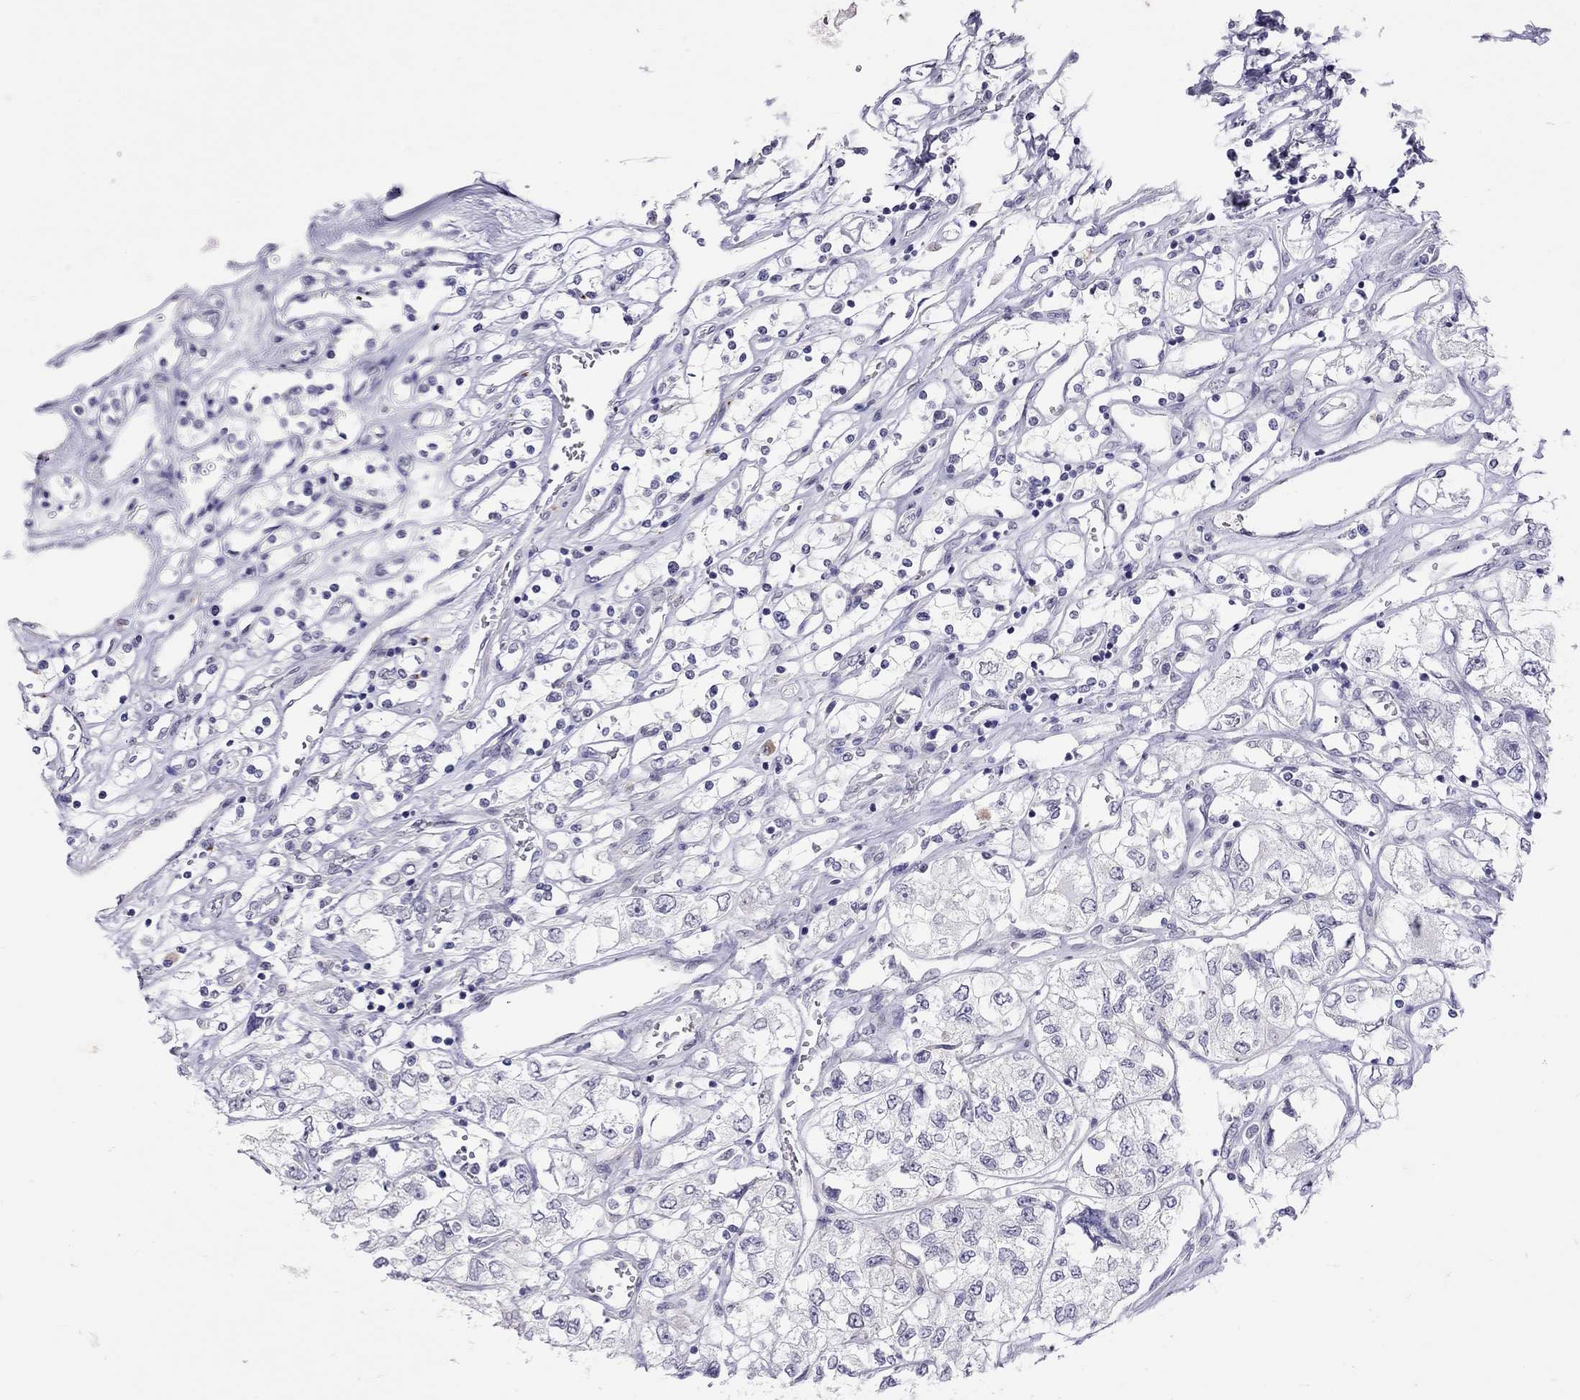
{"staining": {"intensity": "negative", "quantity": "none", "location": "none"}, "tissue": "renal cancer", "cell_type": "Tumor cells", "image_type": "cancer", "snomed": [{"axis": "morphology", "description": "Adenocarcinoma, NOS"}, {"axis": "topography", "description": "Kidney"}], "caption": "IHC of human renal adenocarcinoma reveals no expression in tumor cells.", "gene": "SLAMF1", "patient": {"sex": "female", "age": 59}}